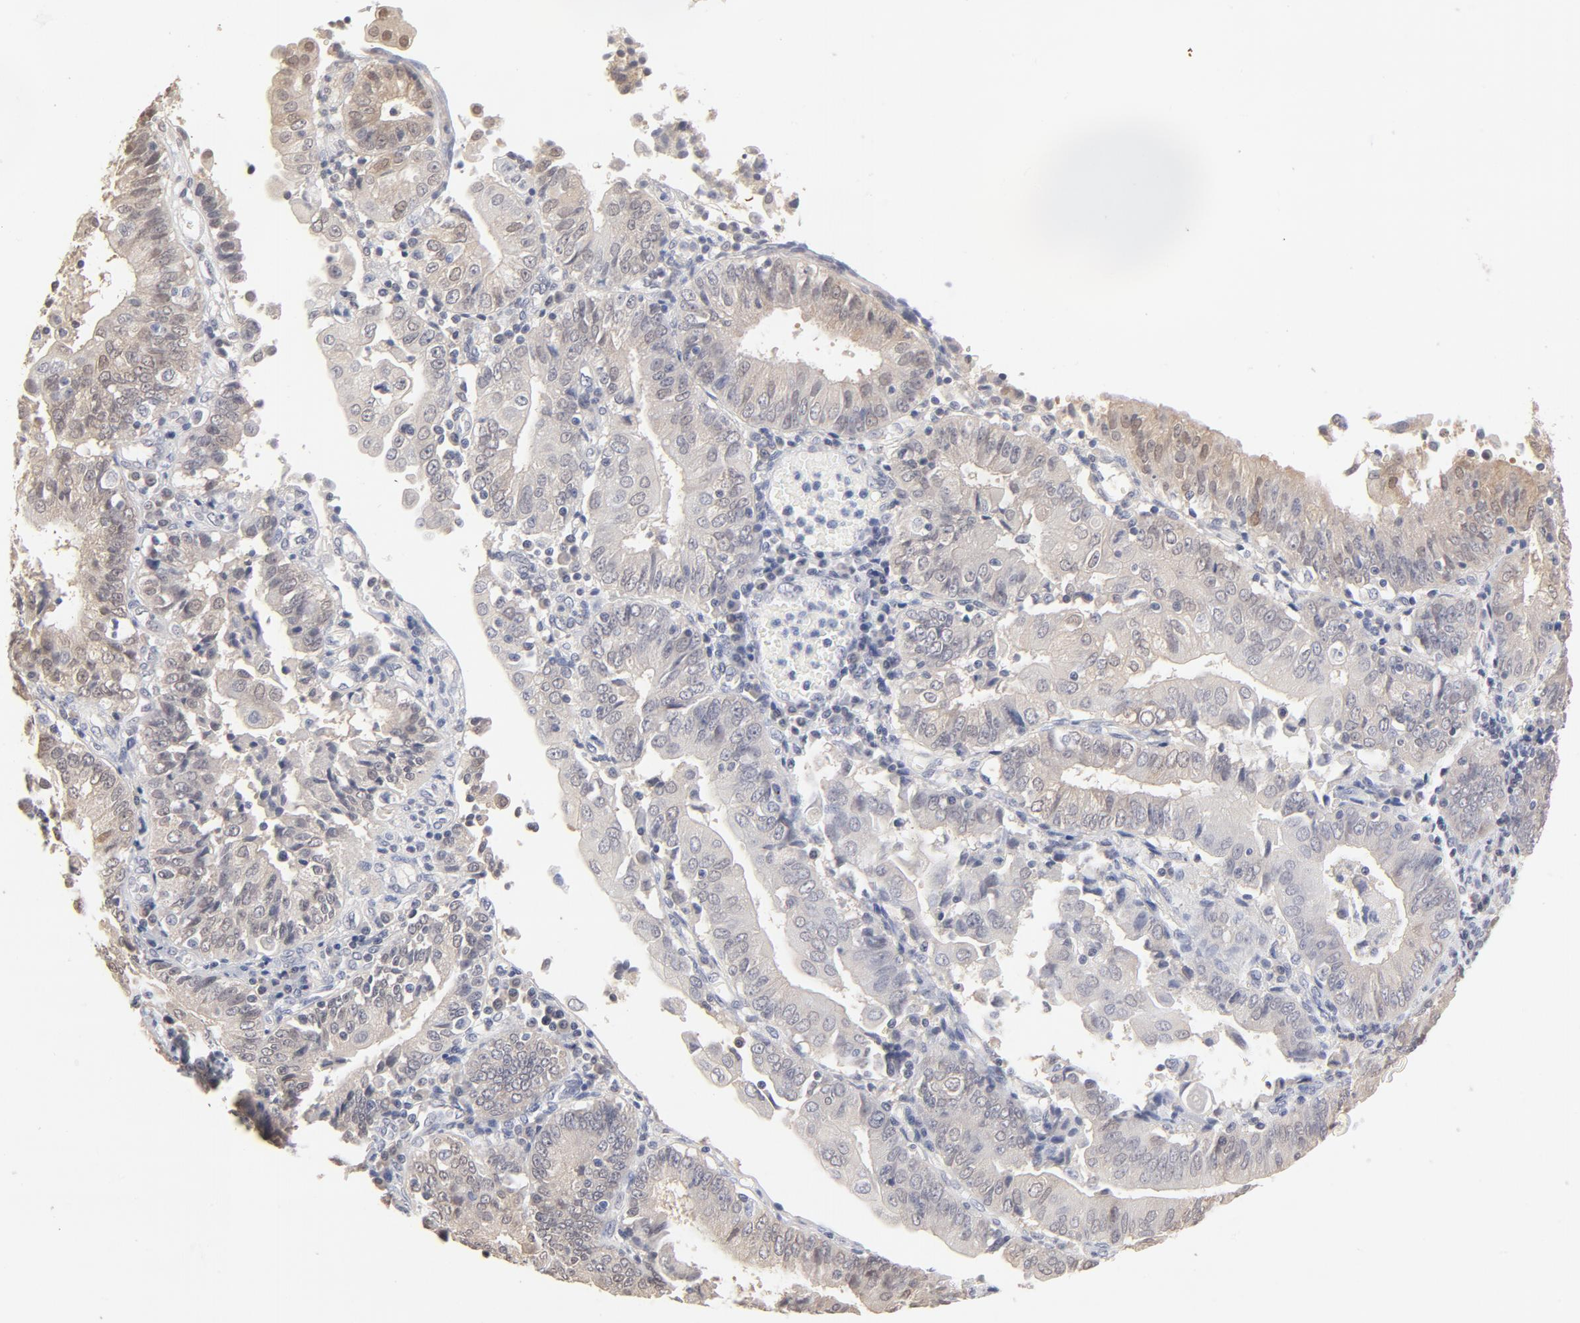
{"staining": {"intensity": "weak", "quantity": "<25%", "location": "cytoplasmic/membranous"}, "tissue": "endometrial cancer", "cell_type": "Tumor cells", "image_type": "cancer", "snomed": [{"axis": "morphology", "description": "Adenocarcinoma, NOS"}, {"axis": "topography", "description": "Endometrium"}], "caption": "The image exhibits no staining of tumor cells in endometrial adenocarcinoma.", "gene": "MIF", "patient": {"sex": "female", "age": 75}}